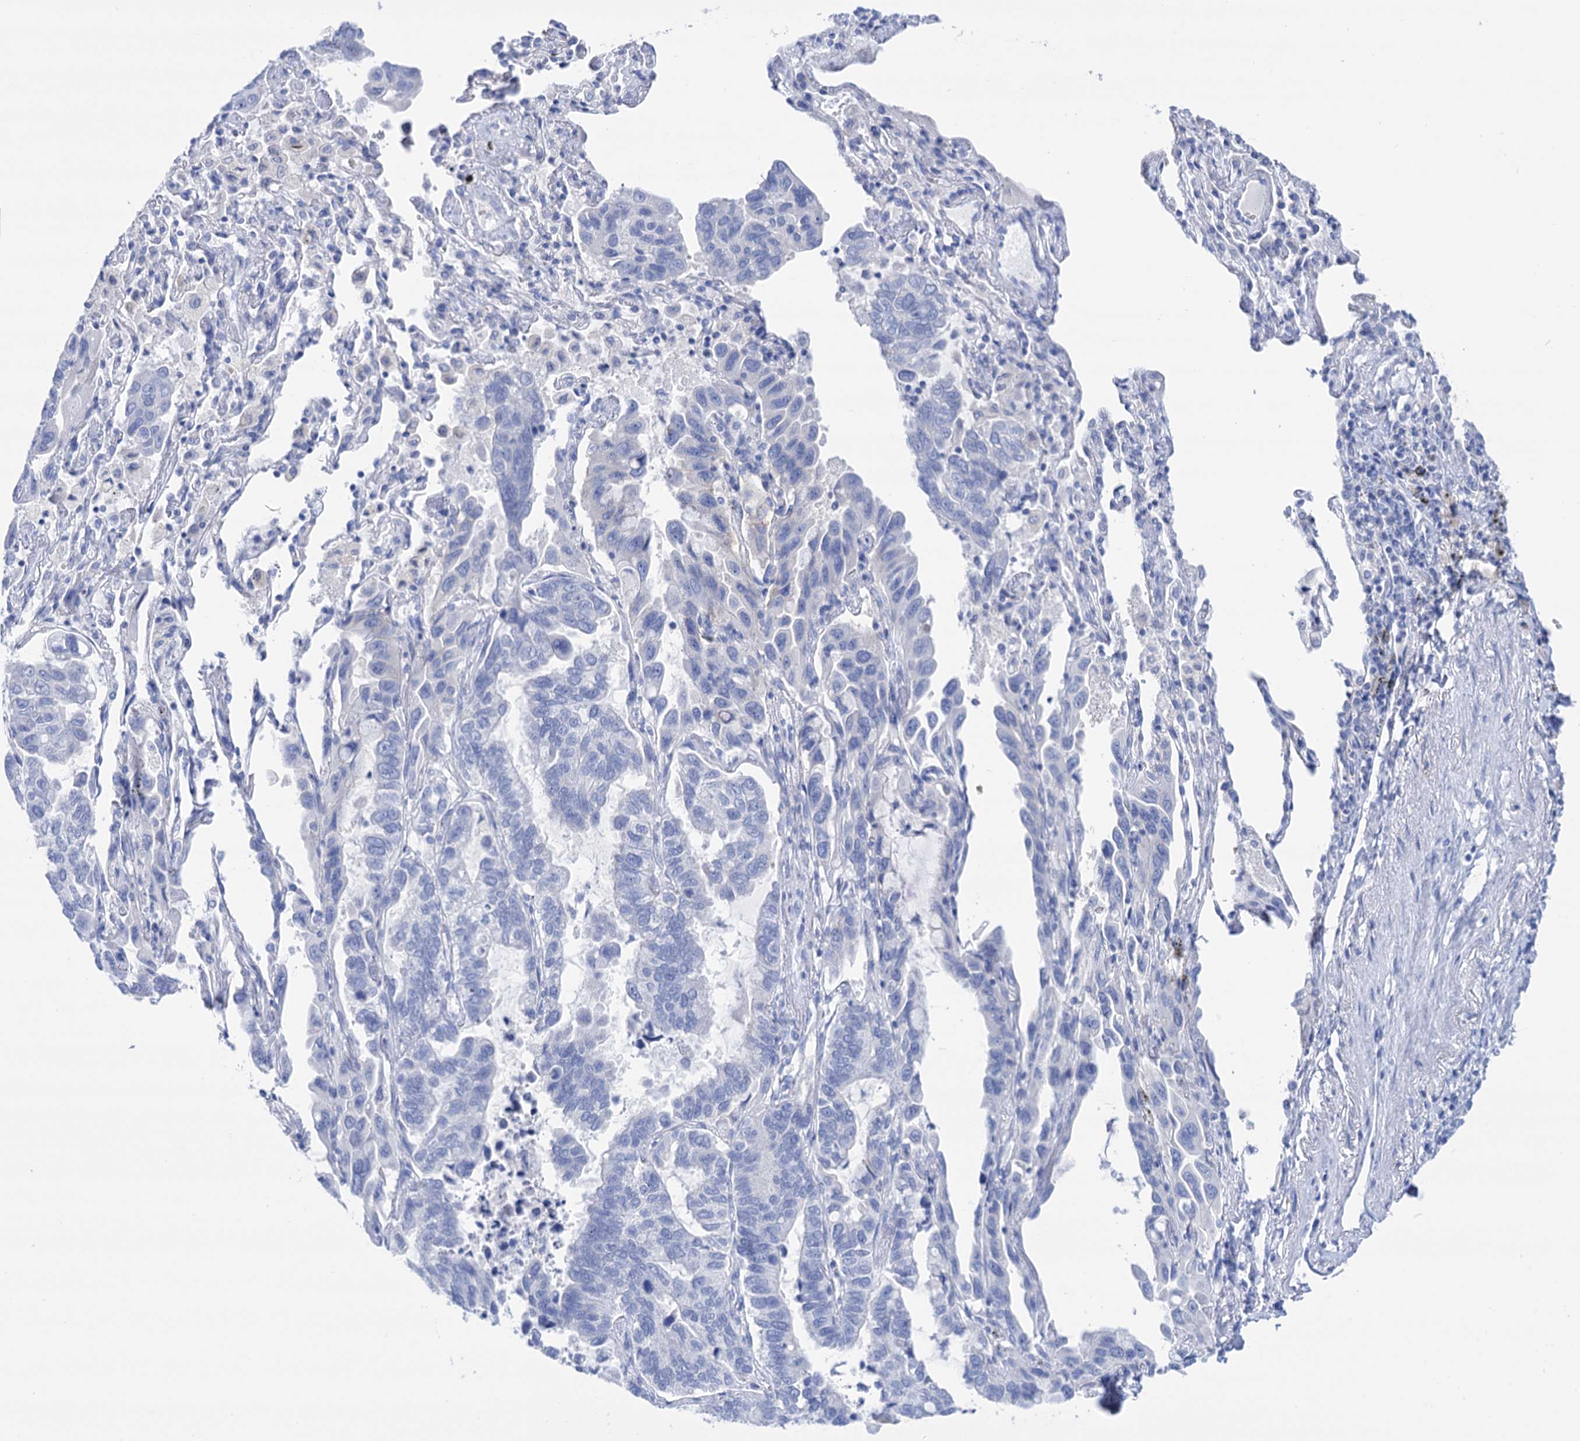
{"staining": {"intensity": "negative", "quantity": "none", "location": "none"}, "tissue": "lung cancer", "cell_type": "Tumor cells", "image_type": "cancer", "snomed": [{"axis": "morphology", "description": "Adenocarcinoma, NOS"}, {"axis": "topography", "description": "Lung"}], "caption": "High power microscopy photomicrograph of an immunohistochemistry (IHC) micrograph of lung adenocarcinoma, revealing no significant expression in tumor cells.", "gene": "YARS2", "patient": {"sex": "male", "age": 64}}